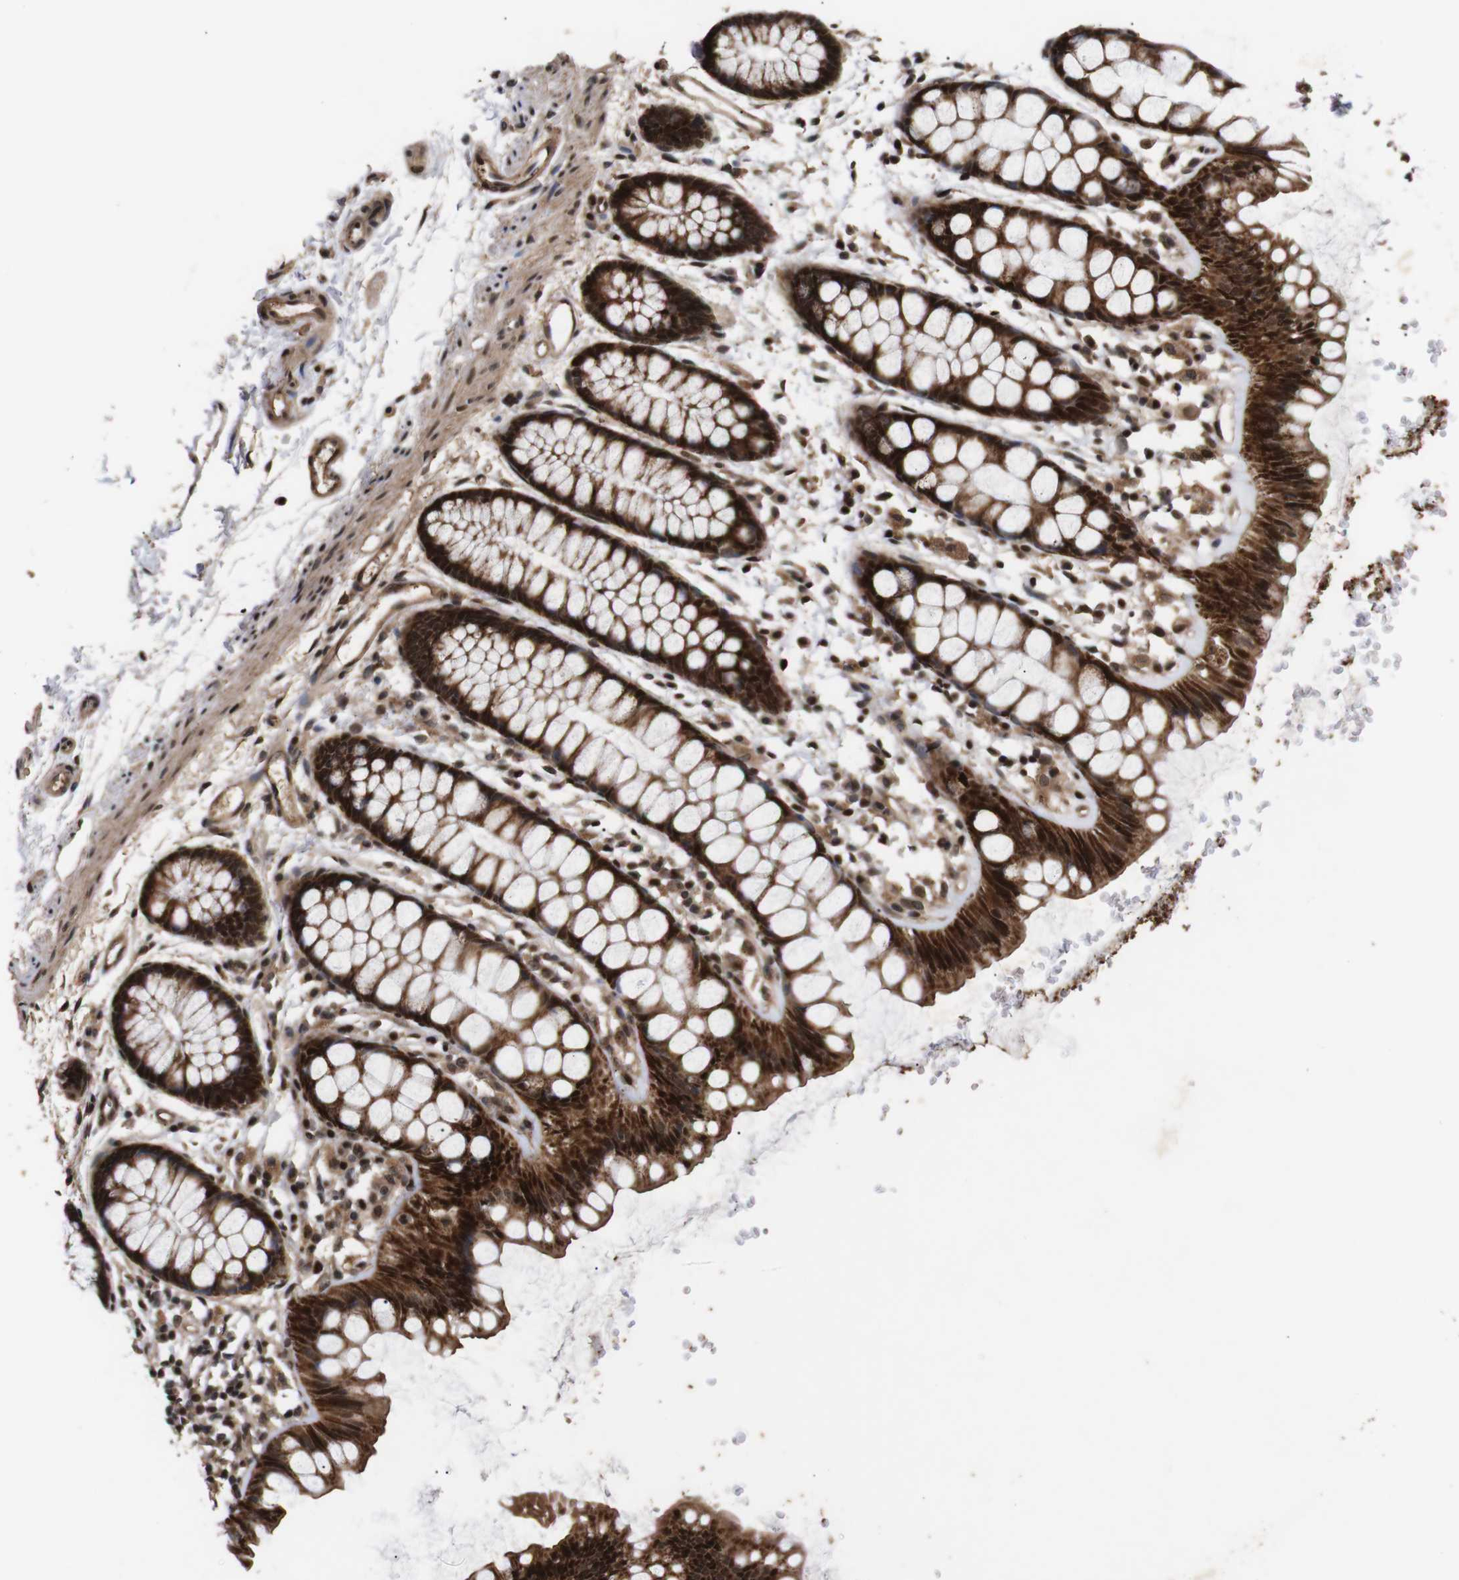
{"staining": {"intensity": "strong", "quantity": ">75%", "location": "cytoplasmic/membranous,nuclear"}, "tissue": "rectum", "cell_type": "Glandular cells", "image_type": "normal", "snomed": [{"axis": "morphology", "description": "Normal tissue, NOS"}, {"axis": "topography", "description": "Rectum"}], "caption": "A histopathology image showing strong cytoplasmic/membranous,nuclear staining in approximately >75% of glandular cells in normal rectum, as visualized by brown immunohistochemical staining.", "gene": "KIF23", "patient": {"sex": "female", "age": 66}}